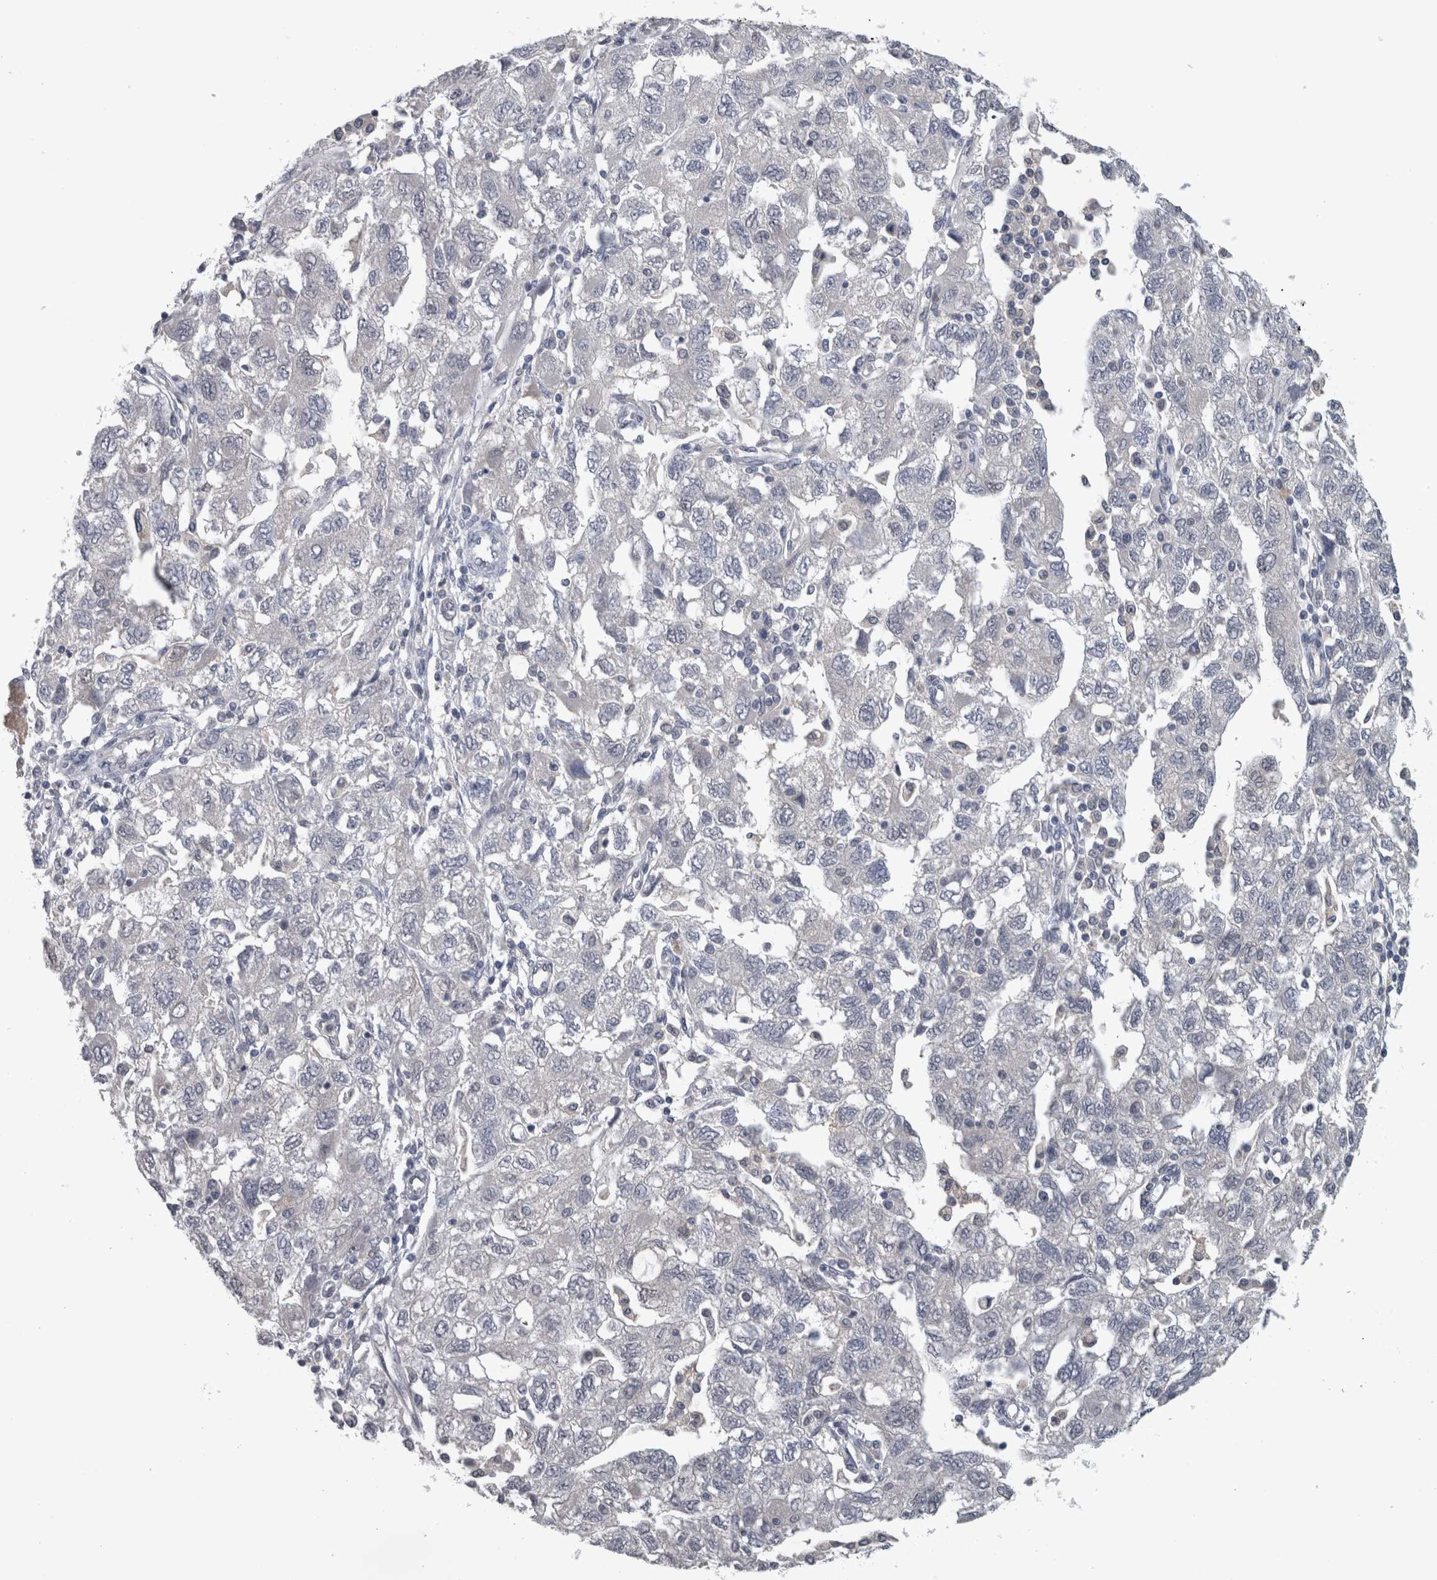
{"staining": {"intensity": "weak", "quantity": "<25%", "location": "nuclear"}, "tissue": "ovarian cancer", "cell_type": "Tumor cells", "image_type": "cancer", "snomed": [{"axis": "morphology", "description": "Carcinoma, NOS"}, {"axis": "morphology", "description": "Cystadenocarcinoma, serous, NOS"}, {"axis": "topography", "description": "Ovary"}], "caption": "The photomicrograph shows no significant staining in tumor cells of ovarian serous cystadenocarcinoma. (DAB immunohistochemistry with hematoxylin counter stain).", "gene": "NAPRT", "patient": {"sex": "female", "age": 69}}